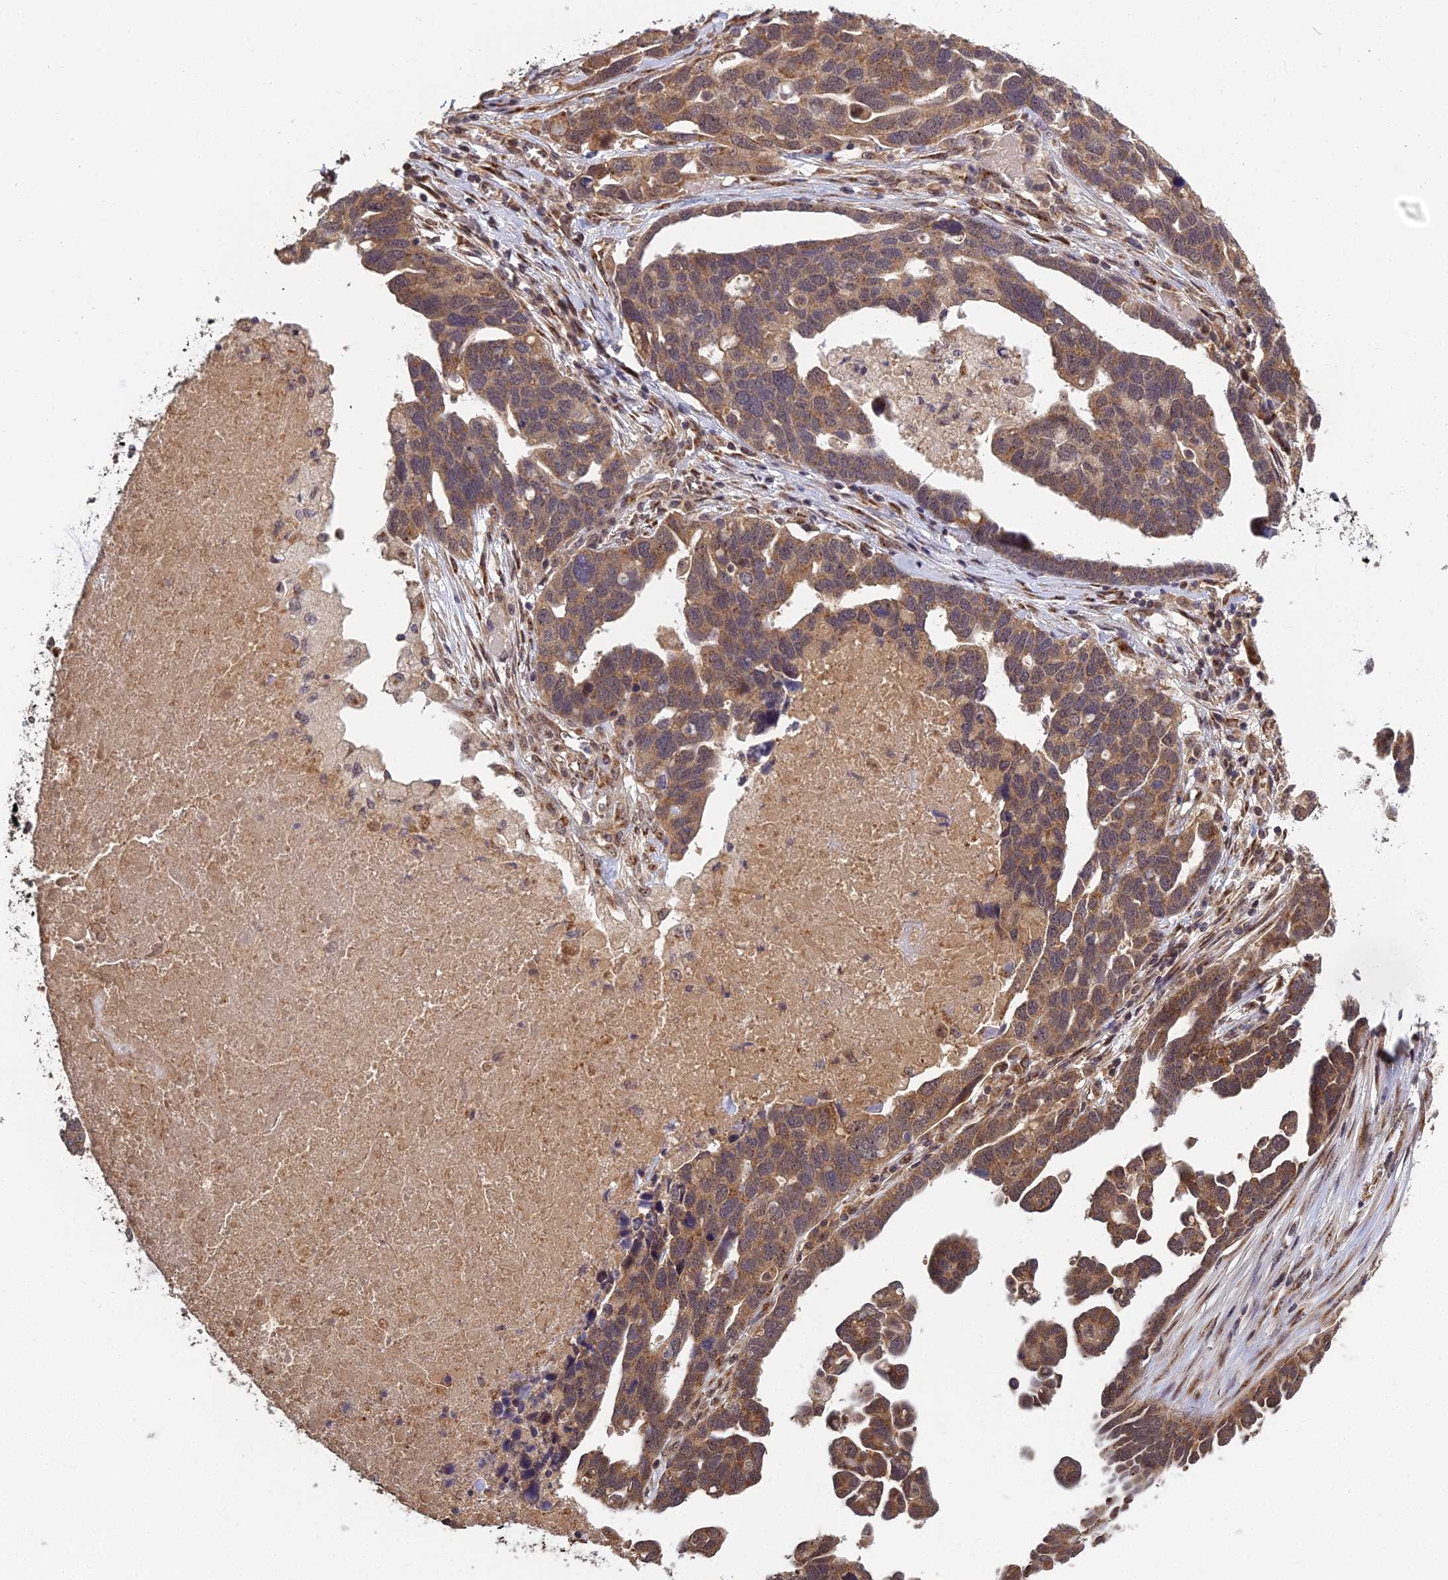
{"staining": {"intensity": "moderate", "quantity": ">75%", "location": "cytoplasmic/membranous"}, "tissue": "ovarian cancer", "cell_type": "Tumor cells", "image_type": "cancer", "snomed": [{"axis": "morphology", "description": "Cystadenocarcinoma, serous, NOS"}, {"axis": "topography", "description": "Ovary"}], "caption": "High-power microscopy captured an IHC micrograph of ovarian cancer (serous cystadenocarcinoma), revealing moderate cytoplasmic/membranous expression in about >75% of tumor cells.", "gene": "MEOX1", "patient": {"sex": "female", "age": 54}}